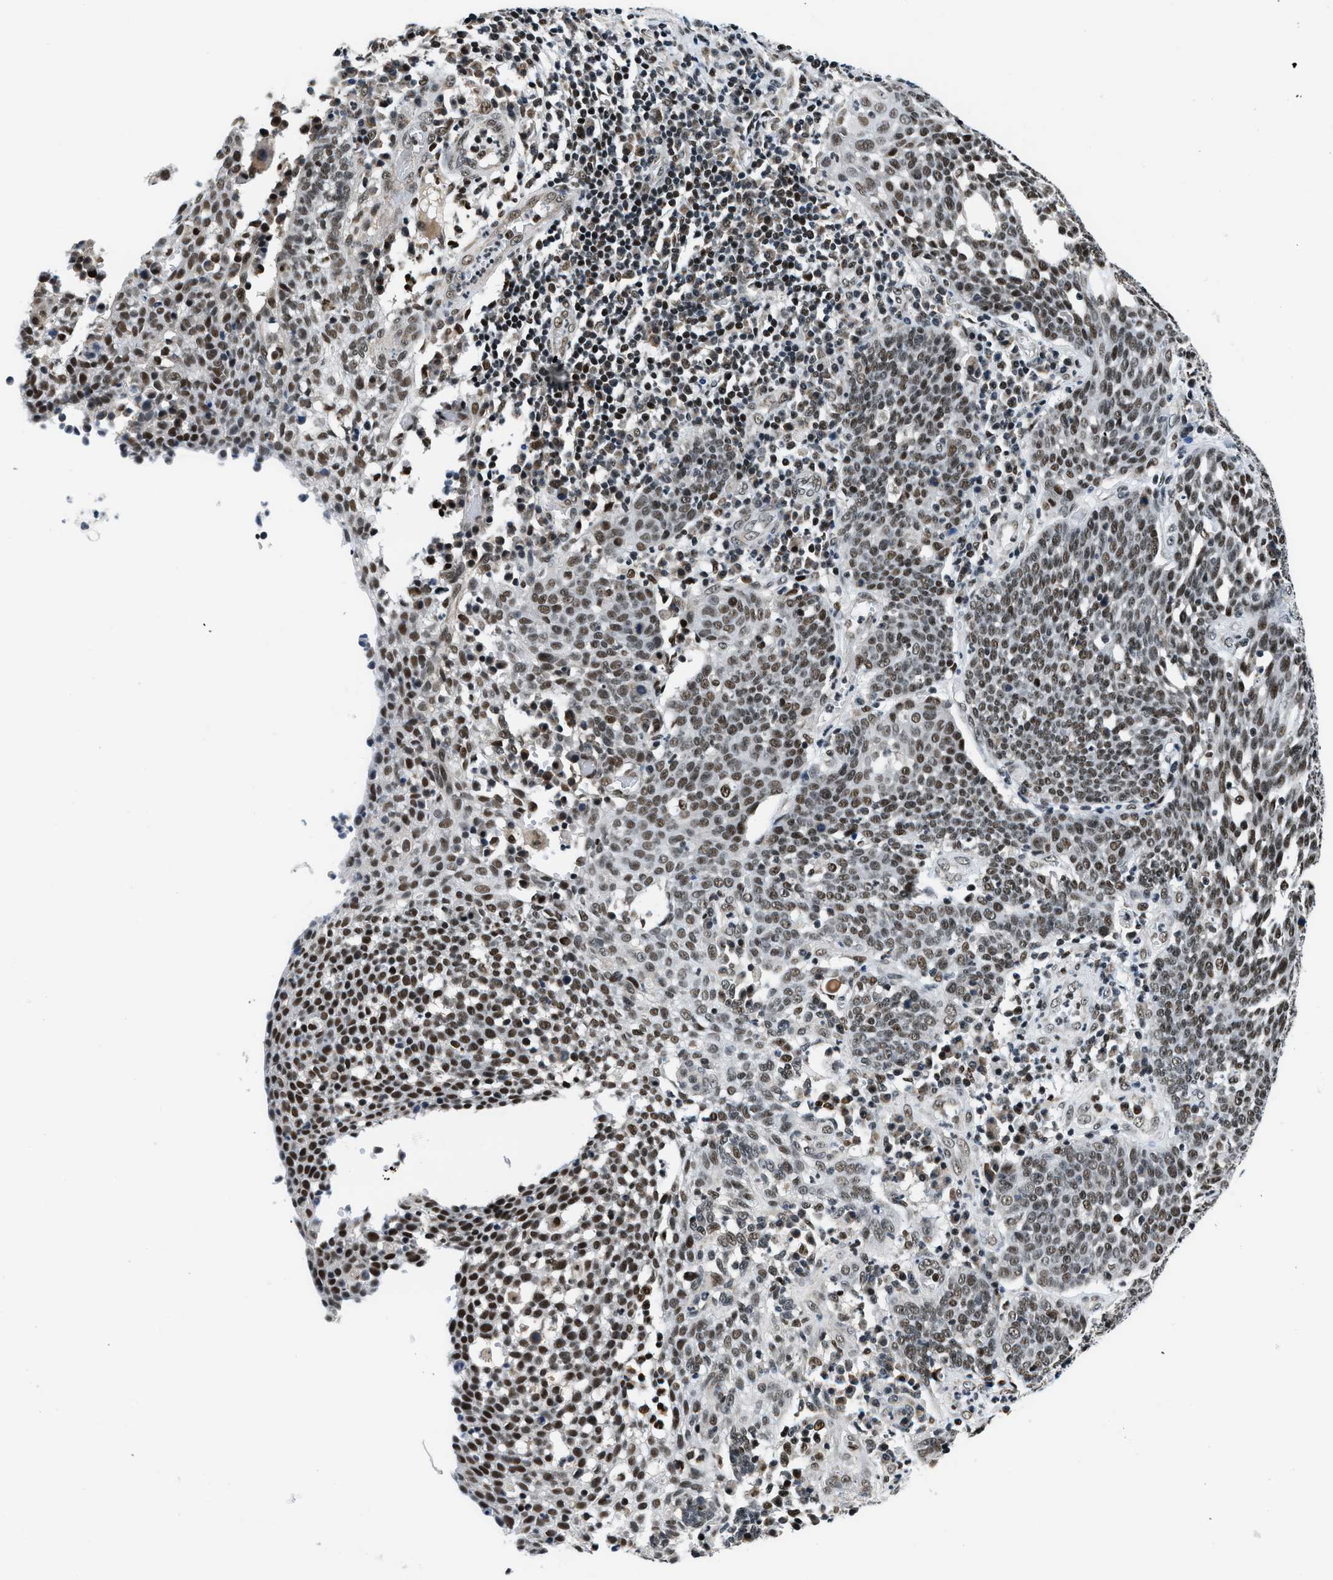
{"staining": {"intensity": "strong", "quantity": ">75%", "location": "nuclear"}, "tissue": "cervical cancer", "cell_type": "Tumor cells", "image_type": "cancer", "snomed": [{"axis": "morphology", "description": "Squamous cell carcinoma, NOS"}, {"axis": "topography", "description": "Cervix"}], "caption": "Human squamous cell carcinoma (cervical) stained with a brown dye demonstrates strong nuclear positive staining in about >75% of tumor cells.", "gene": "KDM3B", "patient": {"sex": "female", "age": 34}}